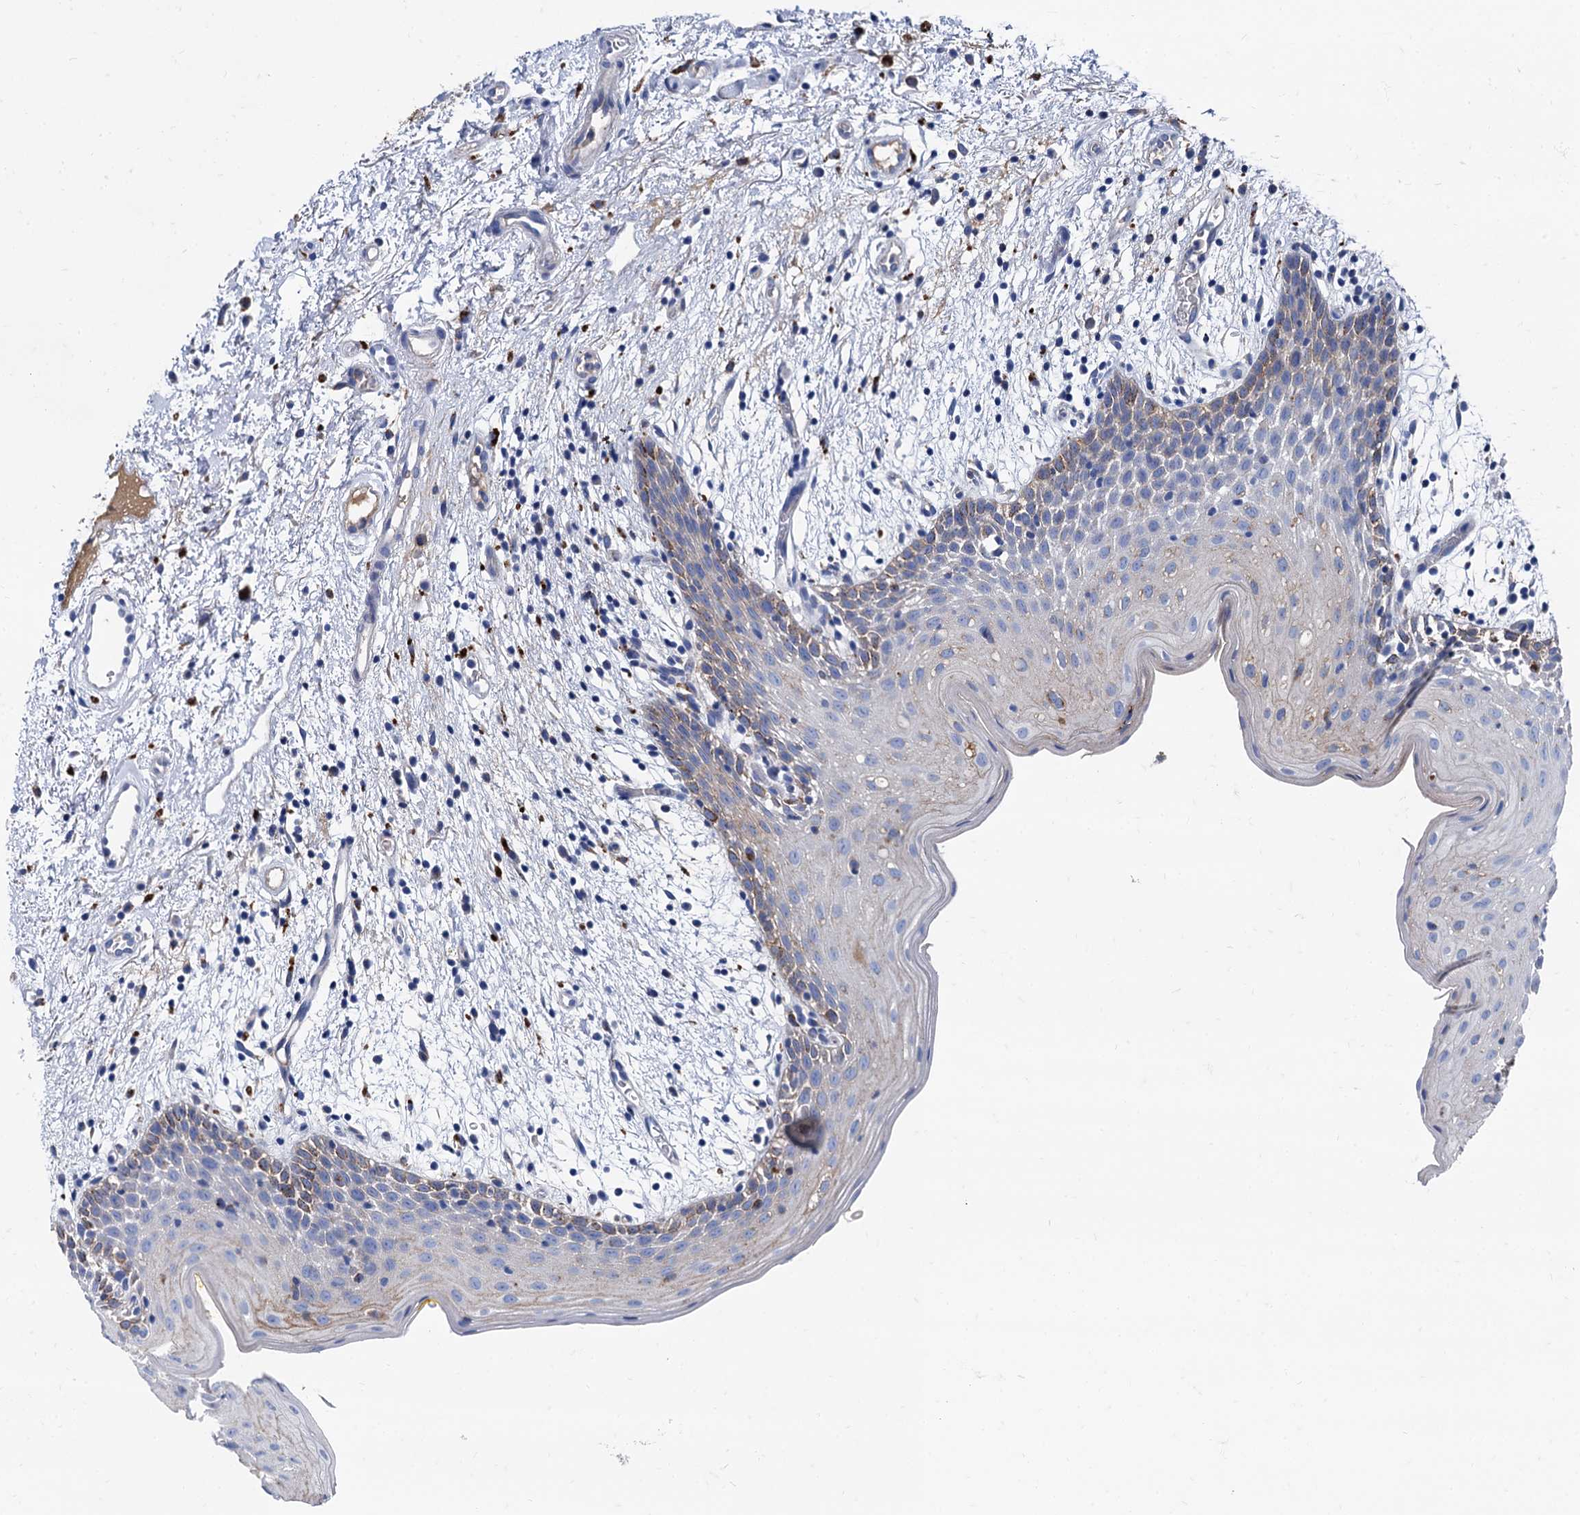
{"staining": {"intensity": "moderate", "quantity": "25%-75%", "location": "cytoplasmic/membranous"}, "tissue": "oral mucosa", "cell_type": "Squamous epithelial cells", "image_type": "normal", "snomed": [{"axis": "morphology", "description": "Normal tissue, NOS"}, {"axis": "topography", "description": "Skeletal muscle"}, {"axis": "topography", "description": "Oral tissue"}, {"axis": "topography", "description": "Salivary gland"}, {"axis": "topography", "description": "Peripheral nerve tissue"}], "caption": "High-magnification brightfield microscopy of unremarkable oral mucosa stained with DAB (brown) and counterstained with hematoxylin (blue). squamous epithelial cells exhibit moderate cytoplasmic/membranous positivity is appreciated in about25%-75% of cells.", "gene": "APOD", "patient": {"sex": "male", "age": 54}}